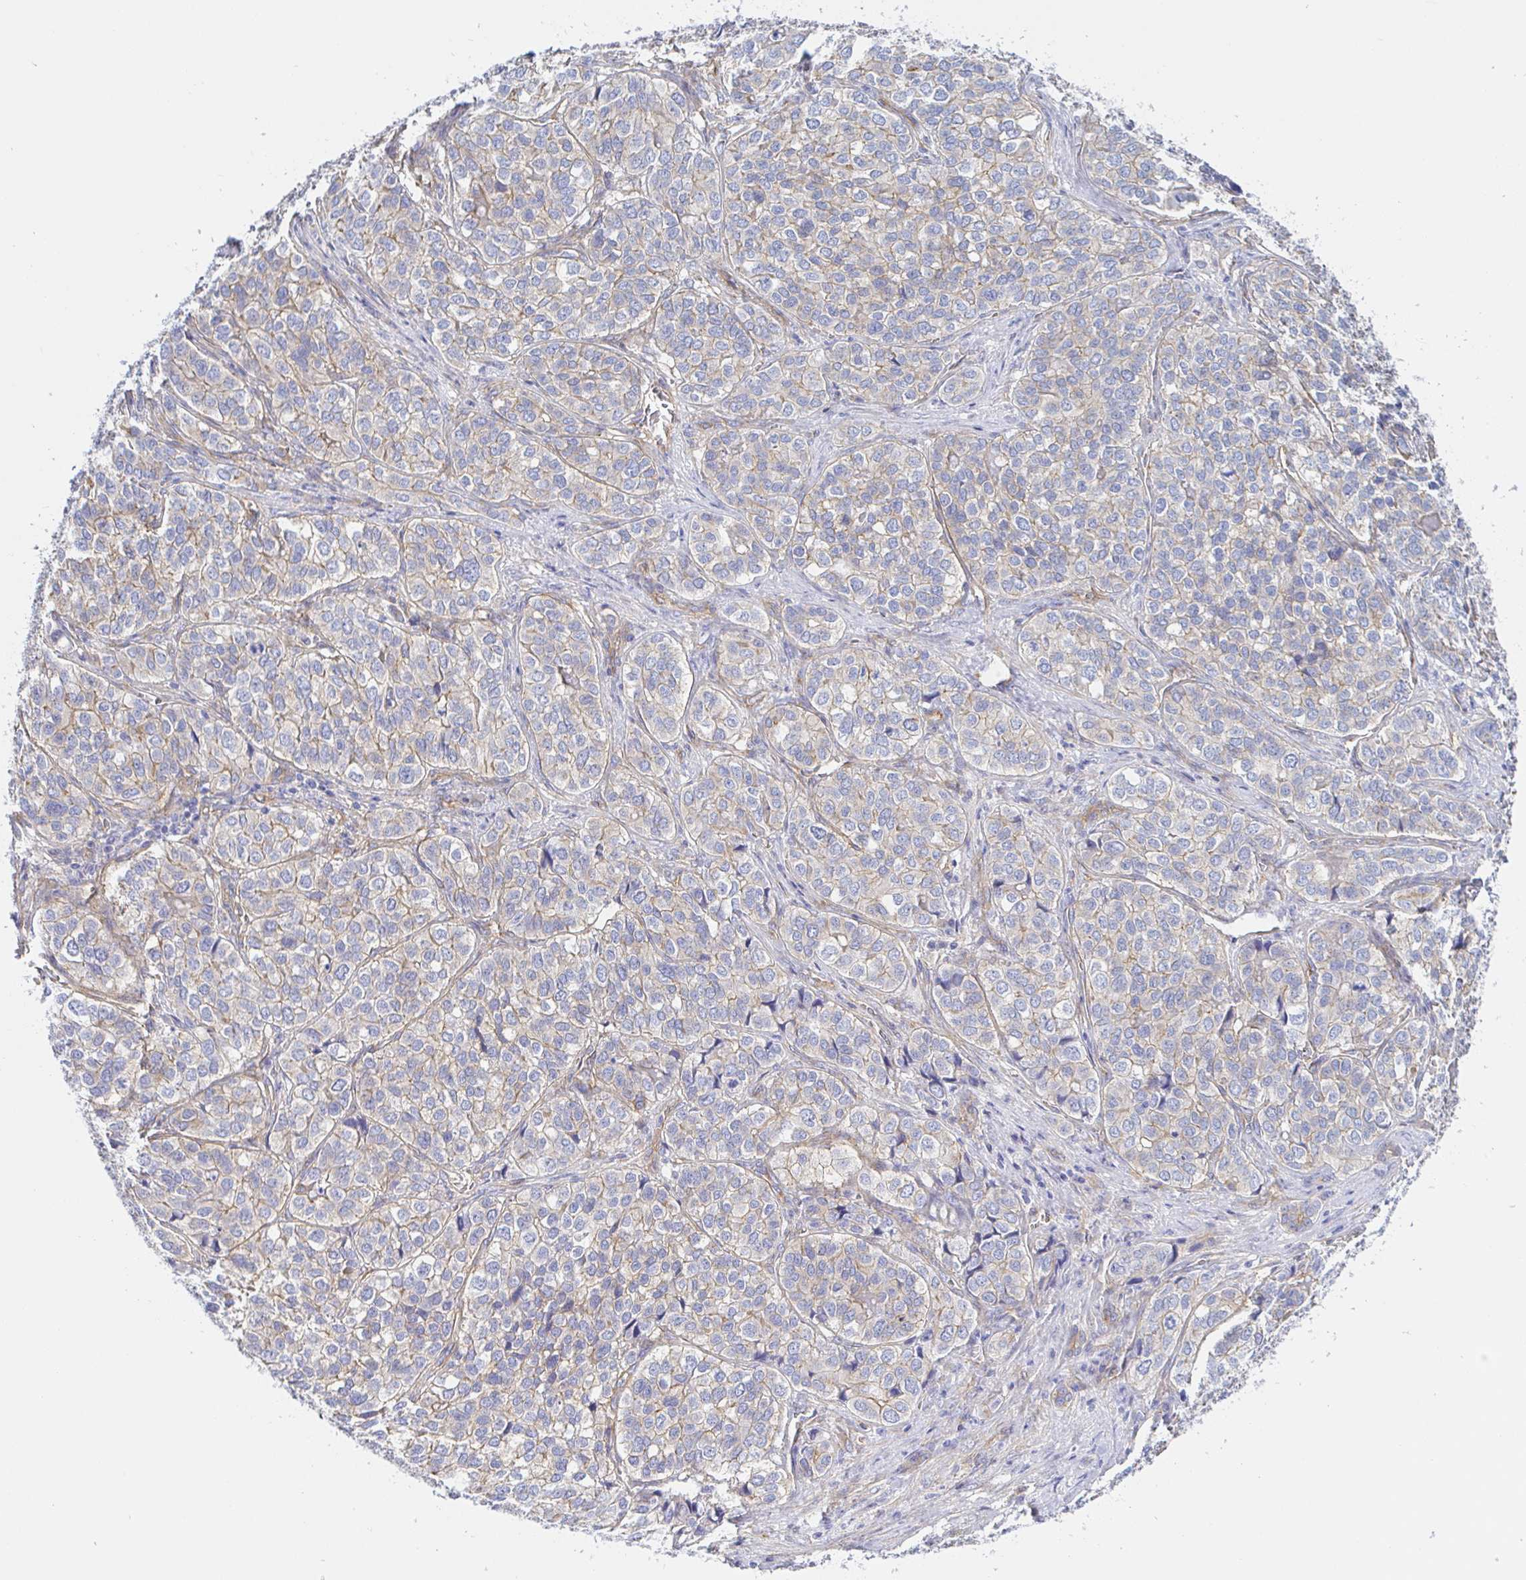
{"staining": {"intensity": "weak", "quantity": "25%-75%", "location": "cytoplasmic/membranous"}, "tissue": "liver cancer", "cell_type": "Tumor cells", "image_type": "cancer", "snomed": [{"axis": "morphology", "description": "Cholangiocarcinoma"}, {"axis": "topography", "description": "Liver"}], "caption": "High-power microscopy captured an immunohistochemistry (IHC) histopathology image of liver cancer, revealing weak cytoplasmic/membranous expression in approximately 25%-75% of tumor cells.", "gene": "ARL4D", "patient": {"sex": "male", "age": 56}}